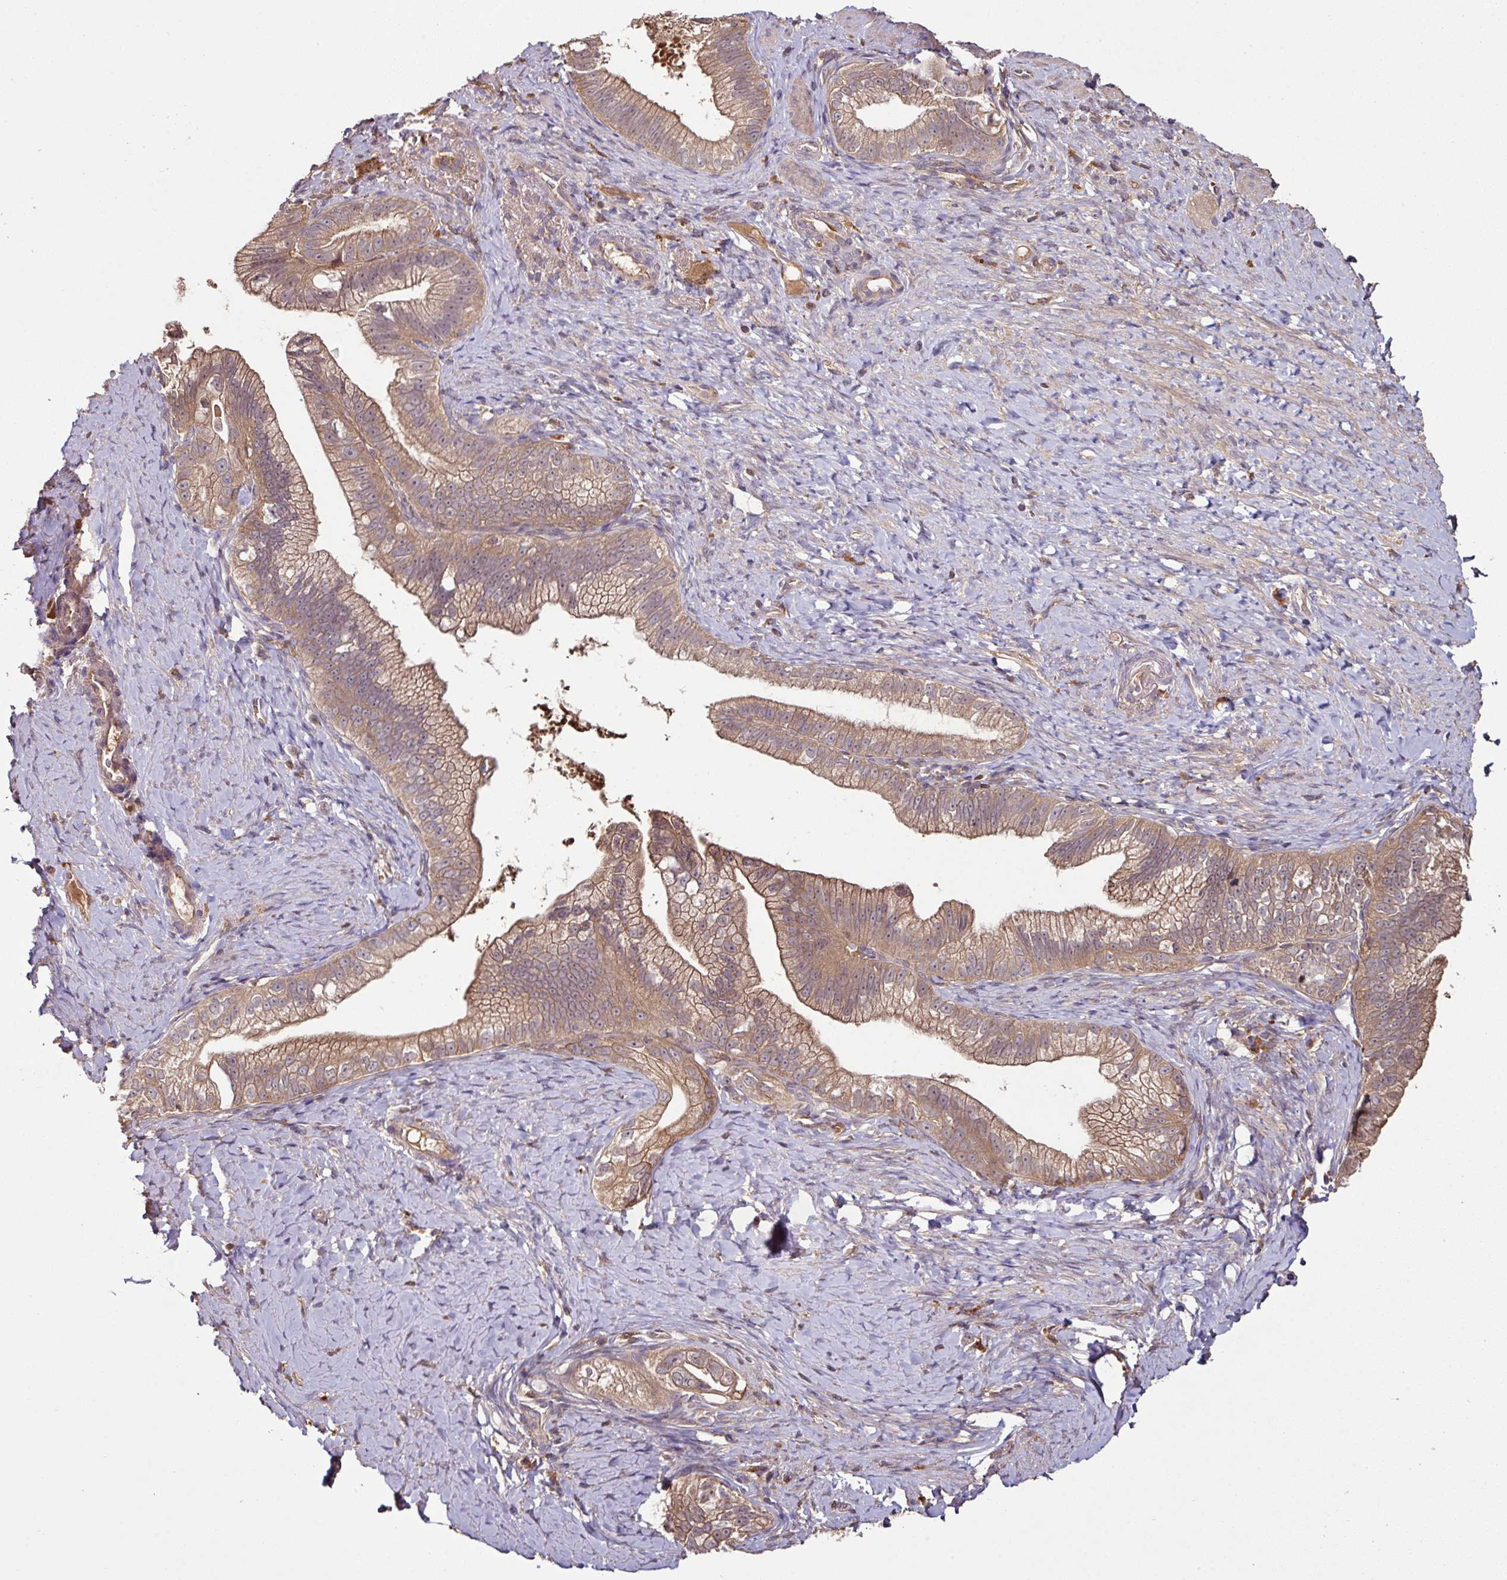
{"staining": {"intensity": "moderate", "quantity": ">75%", "location": "cytoplasmic/membranous"}, "tissue": "pancreatic cancer", "cell_type": "Tumor cells", "image_type": "cancer", "snomed": [{"axis": "morphology", "description": "Adenocarcinoma, NOS"}, {"axis": "topography", "description": "Pancreas"}], "caption": "Immunohistochemistry (IHC) staining of pancreatic cancer, which reveals medium levels of moderate cytoplasmic/membranous expression in about >75% of tumor cells indicating moderate cytoplasmic/membranous protein expression. The staining was performed using DAB (3,3'-diaminobenzidine) (brown) for protein detection and nuclei were counterstained in hematoxylin (blue).", "gene": "GNPDA1", "patient": {"sex": "male", "age": 70}}